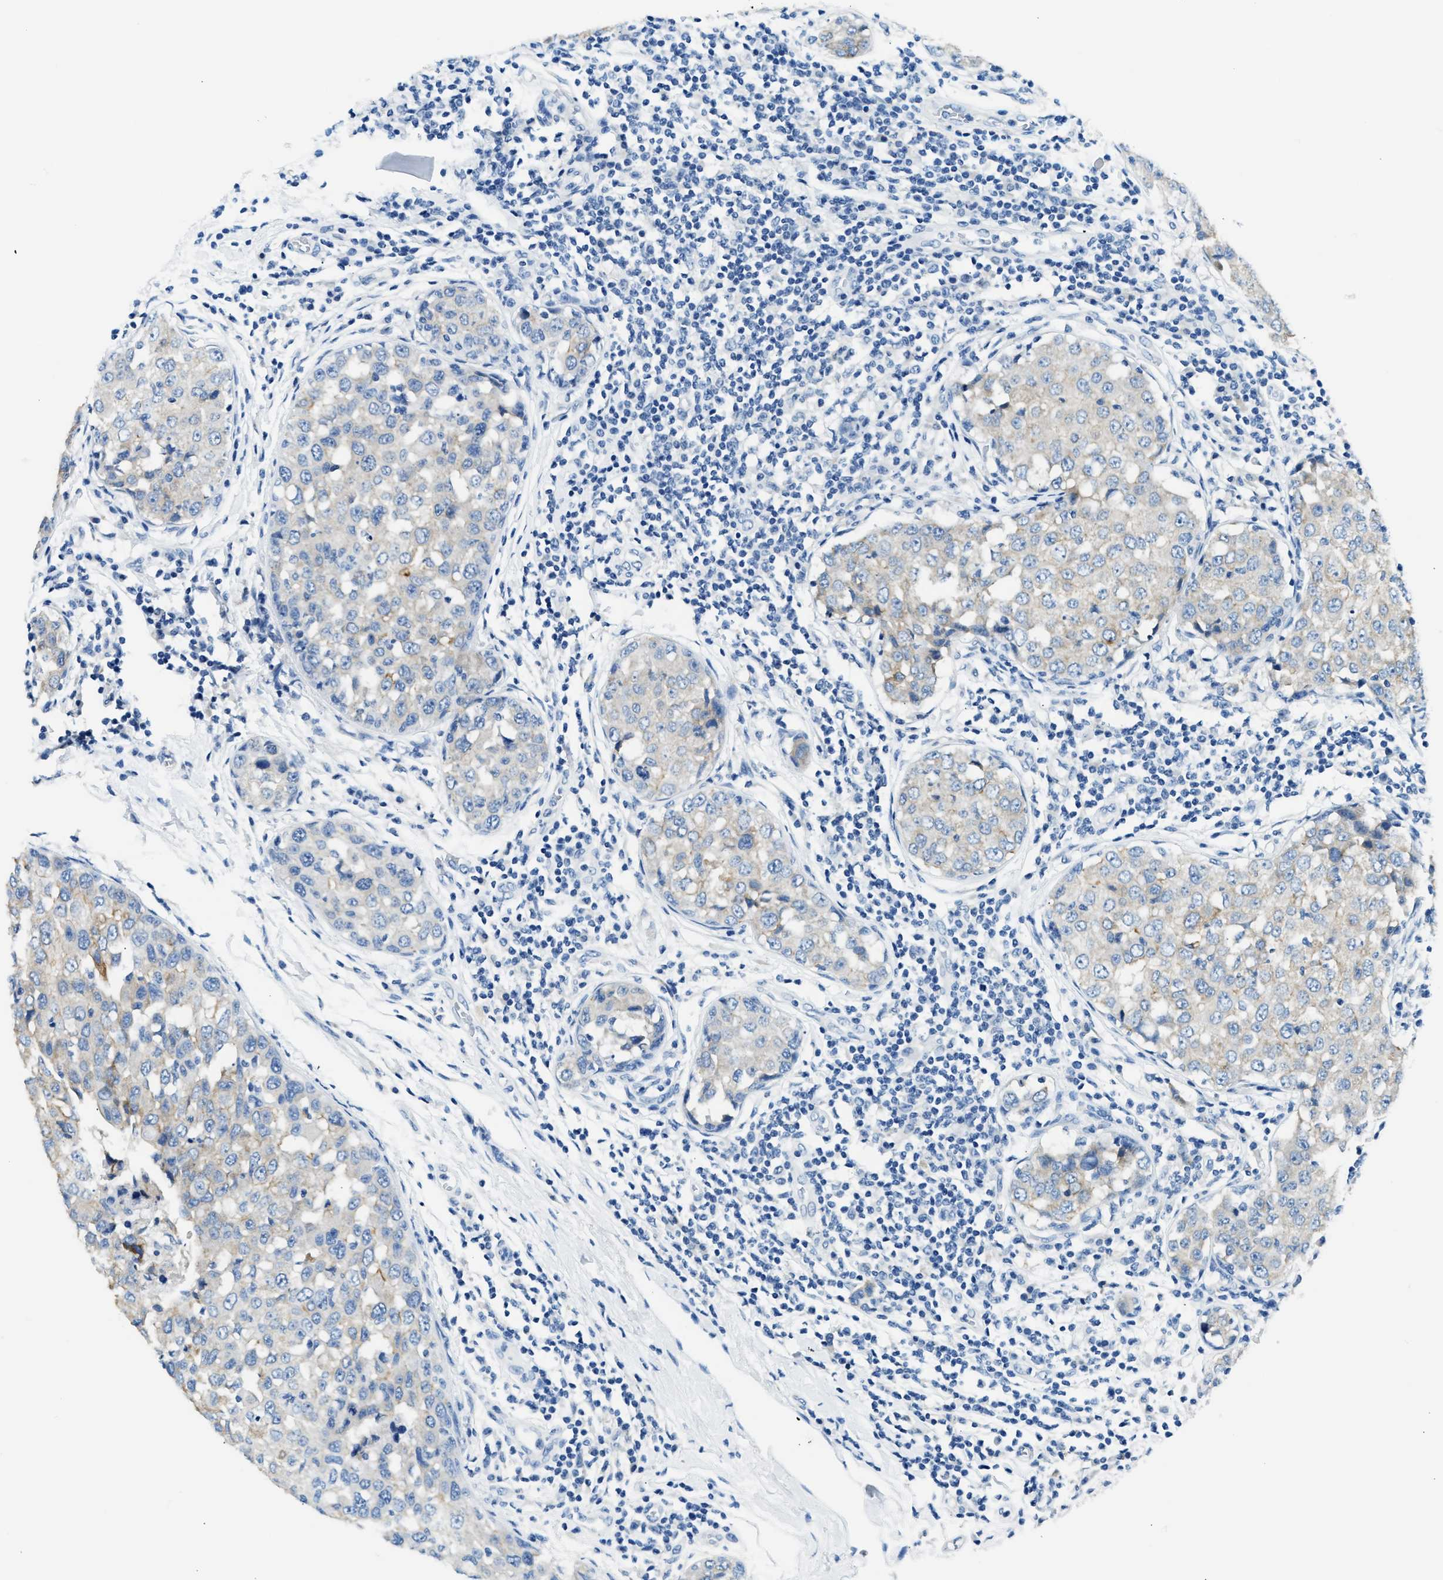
{"staining": {"intensity": "negative", "quantity": "none", "location": "none"}, "tissue": "breast cancer", "cell_type": "Tumor cells", "image_type": "cancer", "snomed": [{"axis": "morphology", "description": "Duct carcinoma"}, {"axis": "topography", "description": "Breast"}], "caption": "Tumor cells show no significant expression in breast infiltrating ductal carcinoma.", "gene": "CLDN18", "patient": {"sex": "female", "age": 27}}